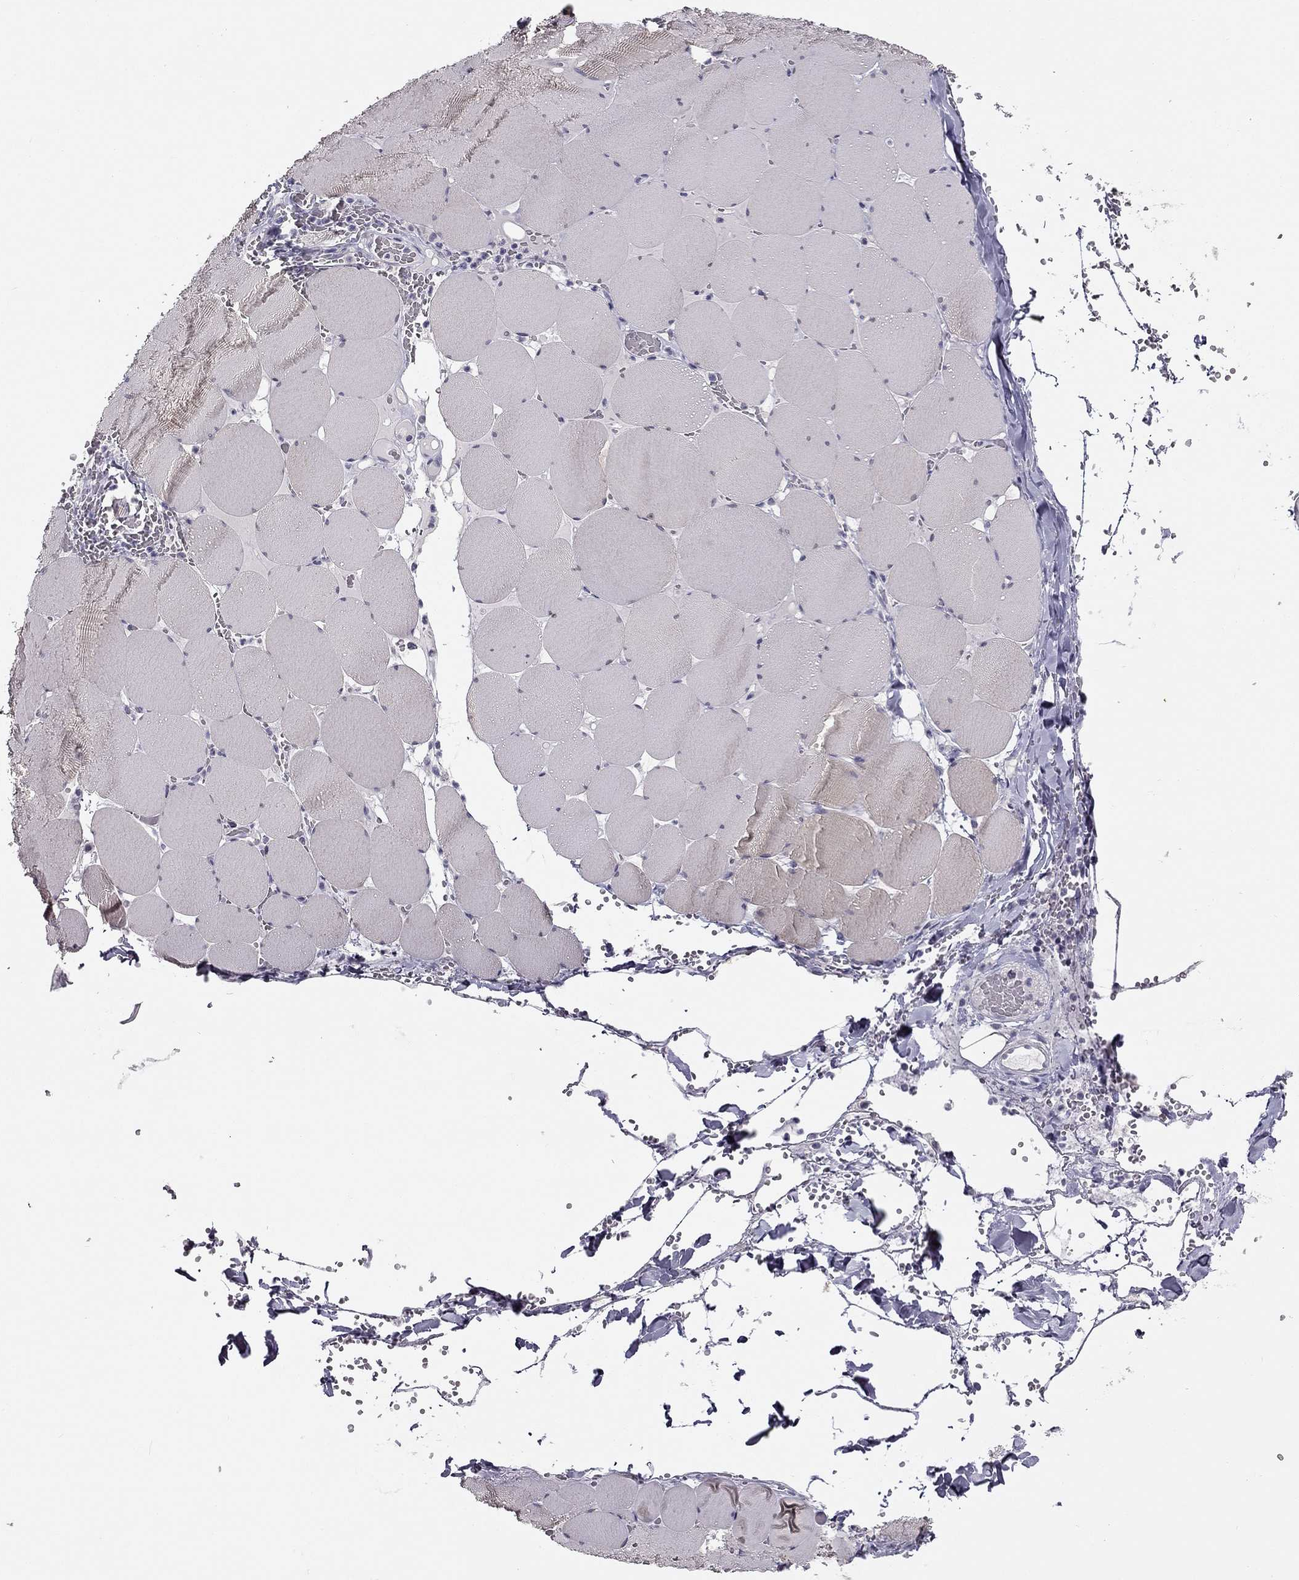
{"staining": {"intensity": "negative", "quantity": "none", "location": "none"}, "tissue": "skeletal muscle", "cell_type": "Myocytes", "image_type": "normal", "snomed": [{"axis": "morphology", "description": "Normal tissue, NOS"}, {"axis": "morphology", "description": "Malignant melanoma, Metastatic site"}, {"axis": "topography", "description": "Skeletal muscle"}], "caption": "High power microscopy photomicrograph of an immunohistochemistry histopathology image of unremarkable skeletal muscle, revealing no significant staining in myocytes. (Brightfield microscopy of DAB (3,3'-diaminobenzidine) immunohistochemistry (IHC) at high magnification).", "gene": "CNR1", "patient": {"sex": "male", "age": 50}}